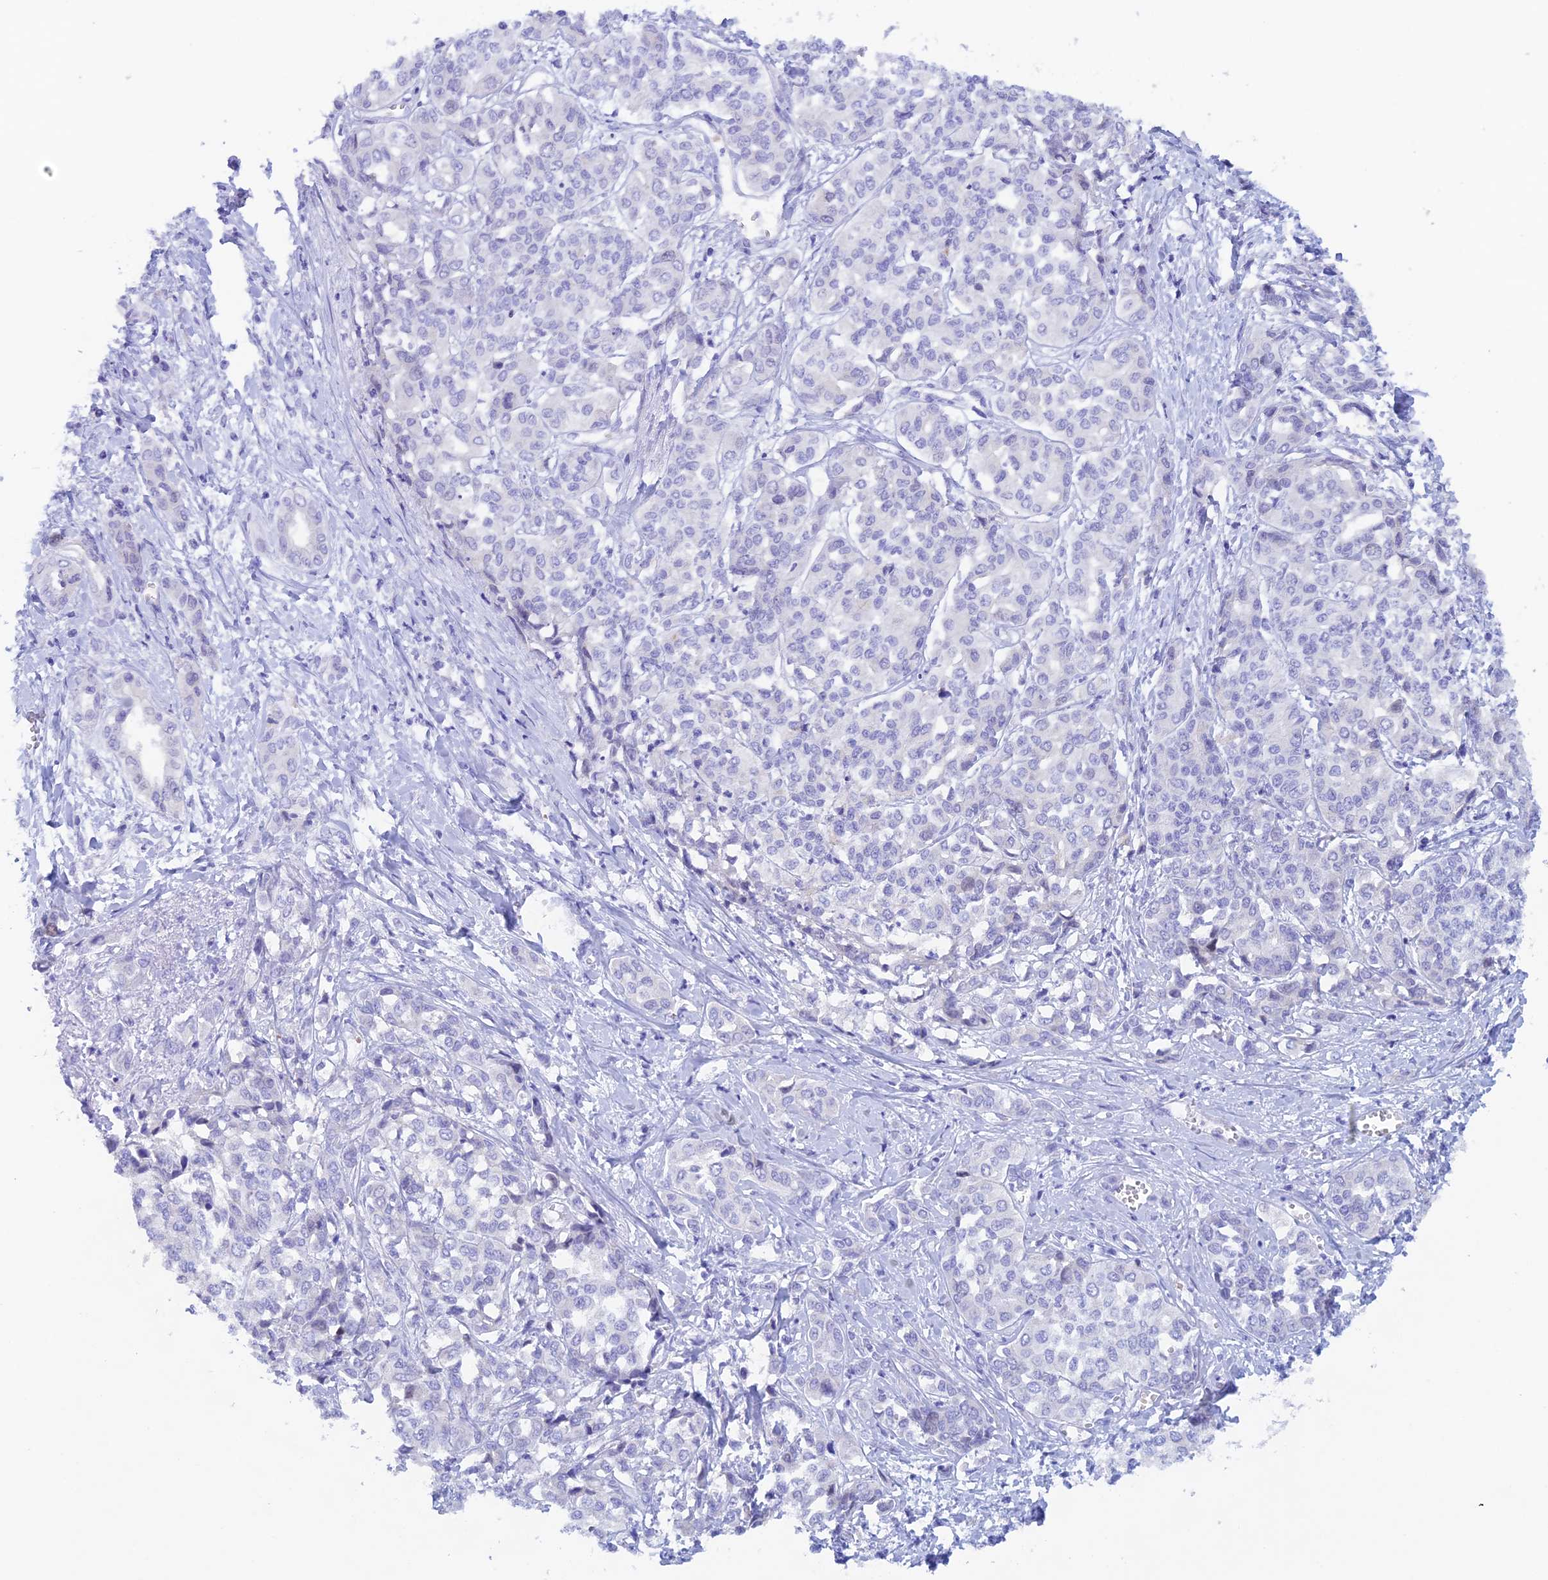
{"staining": {"intensity": "negative", "quantity": "none", "location": "none"}, "tissue": "liver cancer", "cell_type": "Tumor cells", "image_type": "cancer", "snomed": [{"axis": "morphology", "description": "Cholangiocarcinoma"}, {"axis": "topography", "description": "Liver"}], "caption": "Immunohistochemical staining of liver cancer (cholangiocarcinoma) exhibits no significant staining in tumor cells.", "gene": "PSMC3IP", "patient": {"sex": "female", "age": 77}}